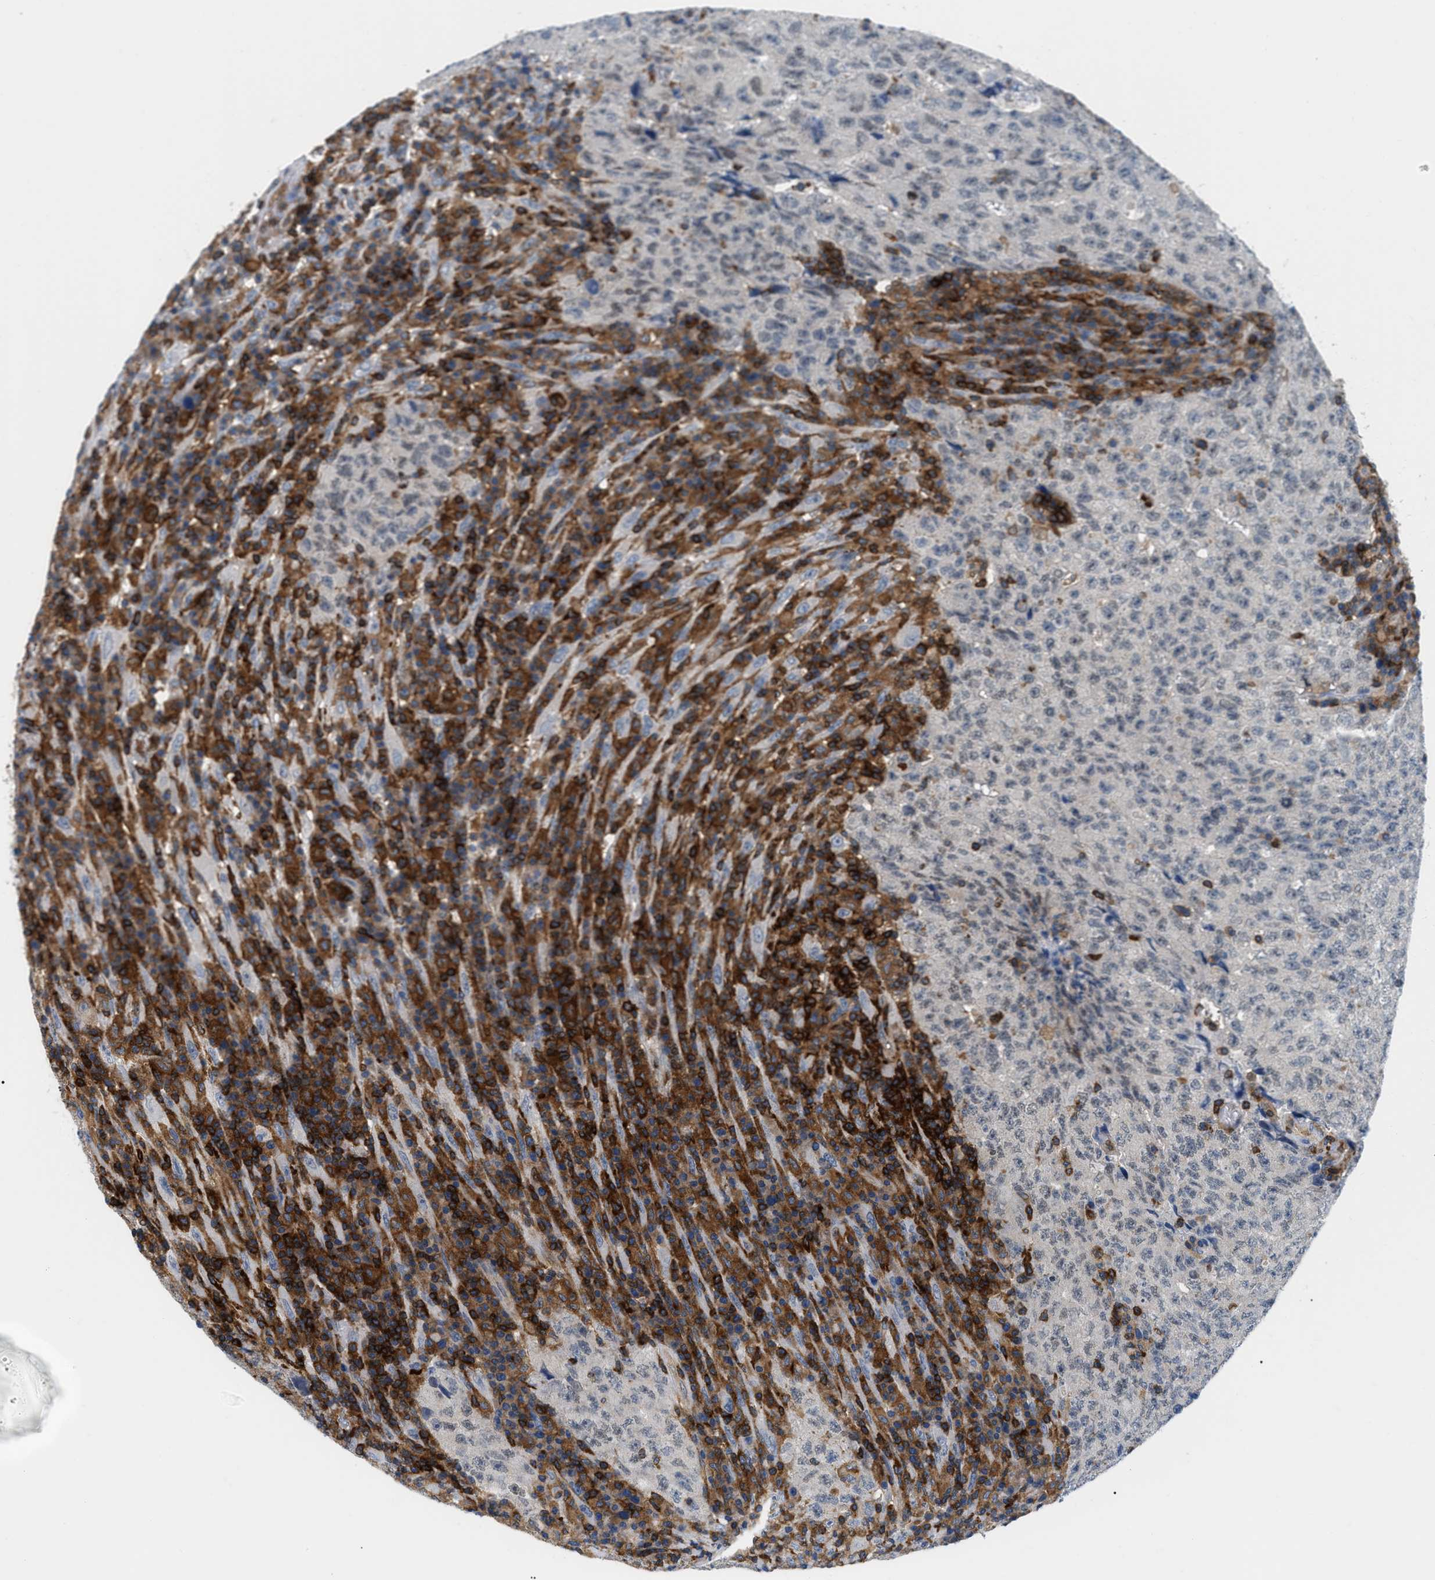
{"staining": {"intensity": "negative", "quantity": "none", "location": "none"}, "tissue": "testis cancer", "cell_type": "Tumor cells", "image_type": "cancer", "snomed": [{"axis": "morphology", "description": "Necrosis, NOS"}, {"axis": "morphology", "description": "Carcinoma, Embryonal, NOS"}, {"axis": "topography", "description": "Testis"}], "caption": "Immunohistochemistry (IHC) of human embryonal carcinoma (testis) demonstrates no staining in tumor cells.", "gene": "INPP5D", "patient": {"sex": "male", "age": 19}}